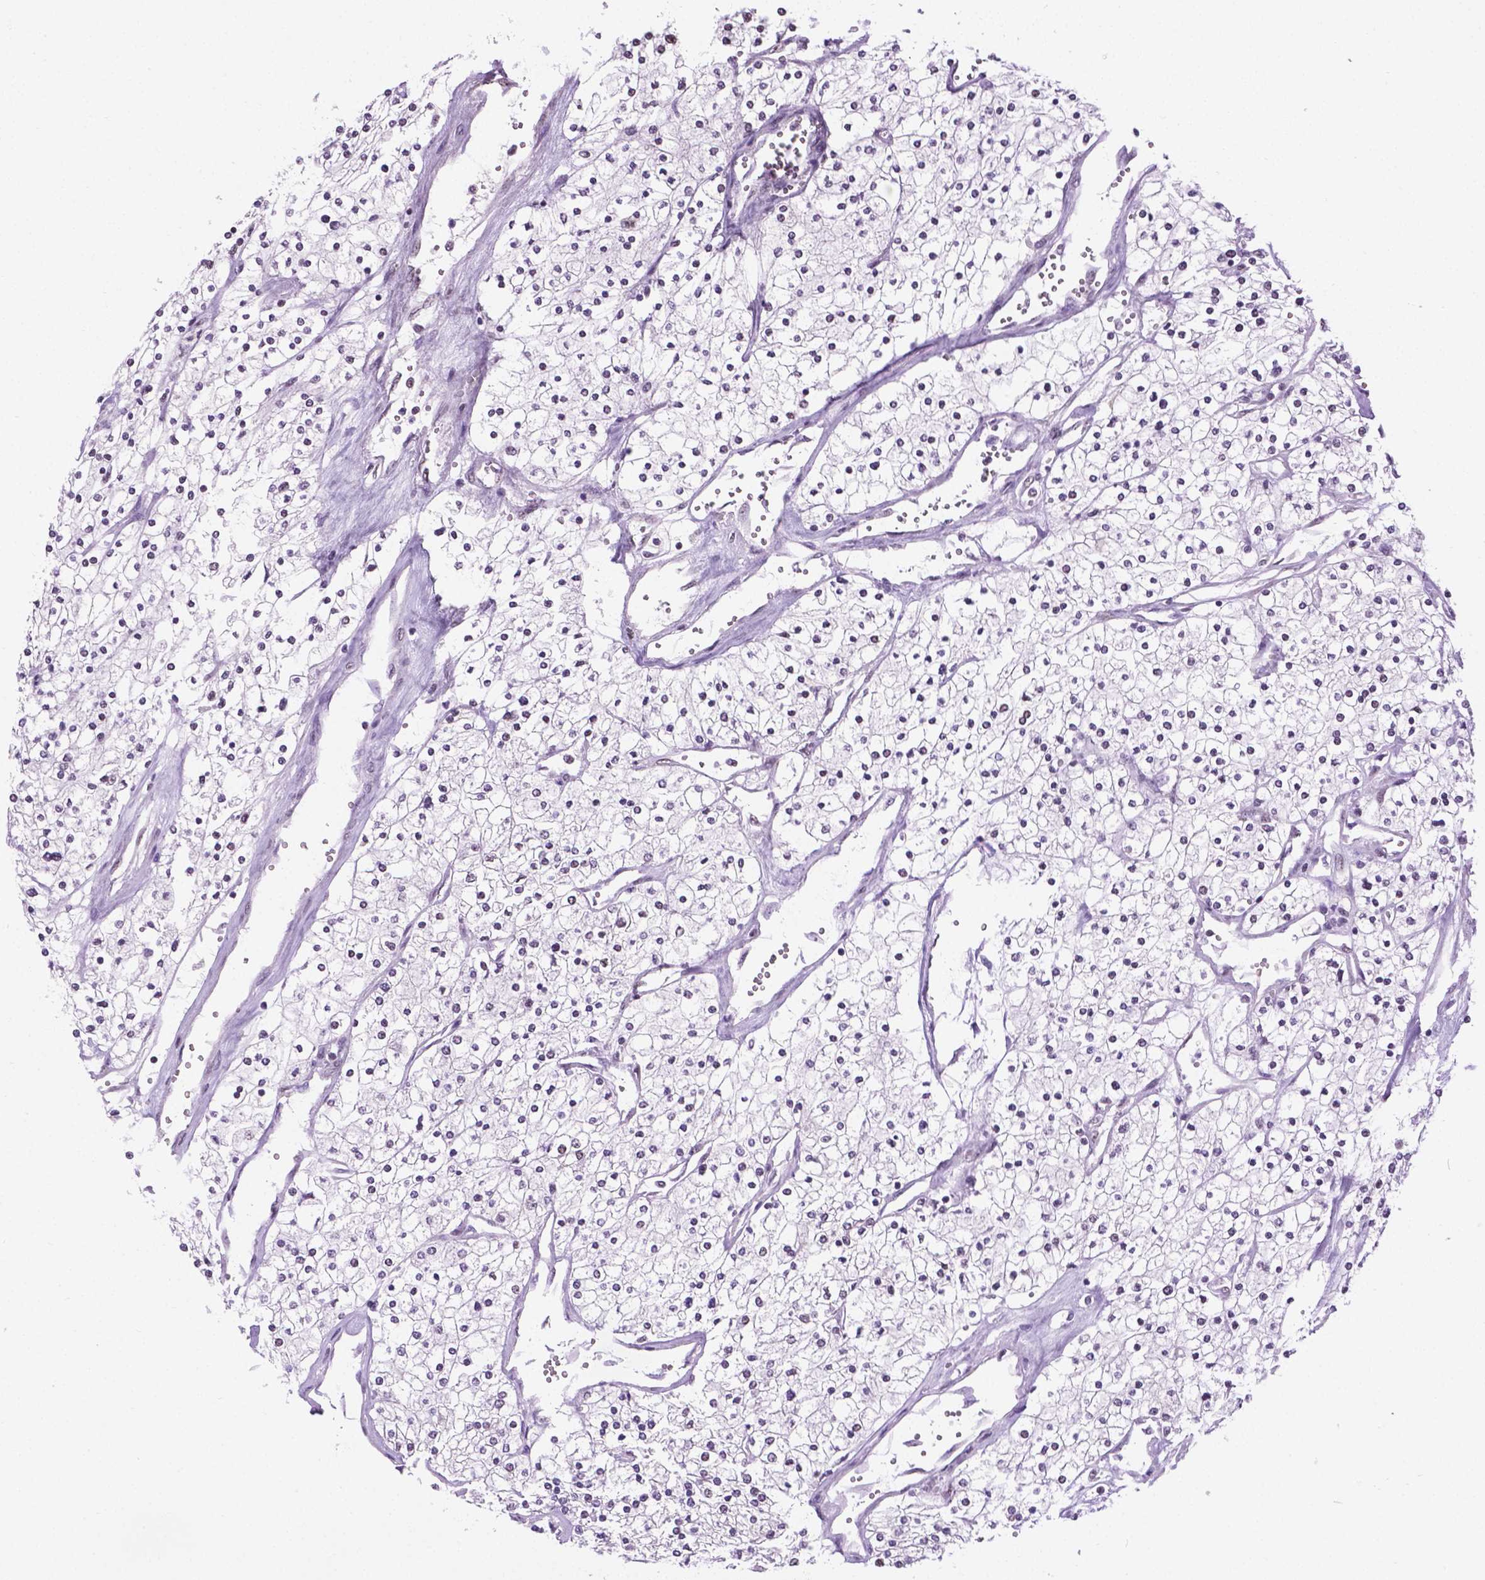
{"staining": {"intensity": "negative", "quantity": "none", "location": "none"}, "tissue": "renal cancer", "cell_type": "Tumor cells", "image_type": "cancer", "snomed": [{"axis": "morphology", "description": "Adenocarcinoma, NOS"}, {"axis": "topography", "description": "Kidney"}], "caption": "This is a image of IHC staining of renal cancer (adenocarcinoma), which shows no staining in tumor cells.", "gene": "ABI2", "patient": {"sex": "male", "age": 80}}